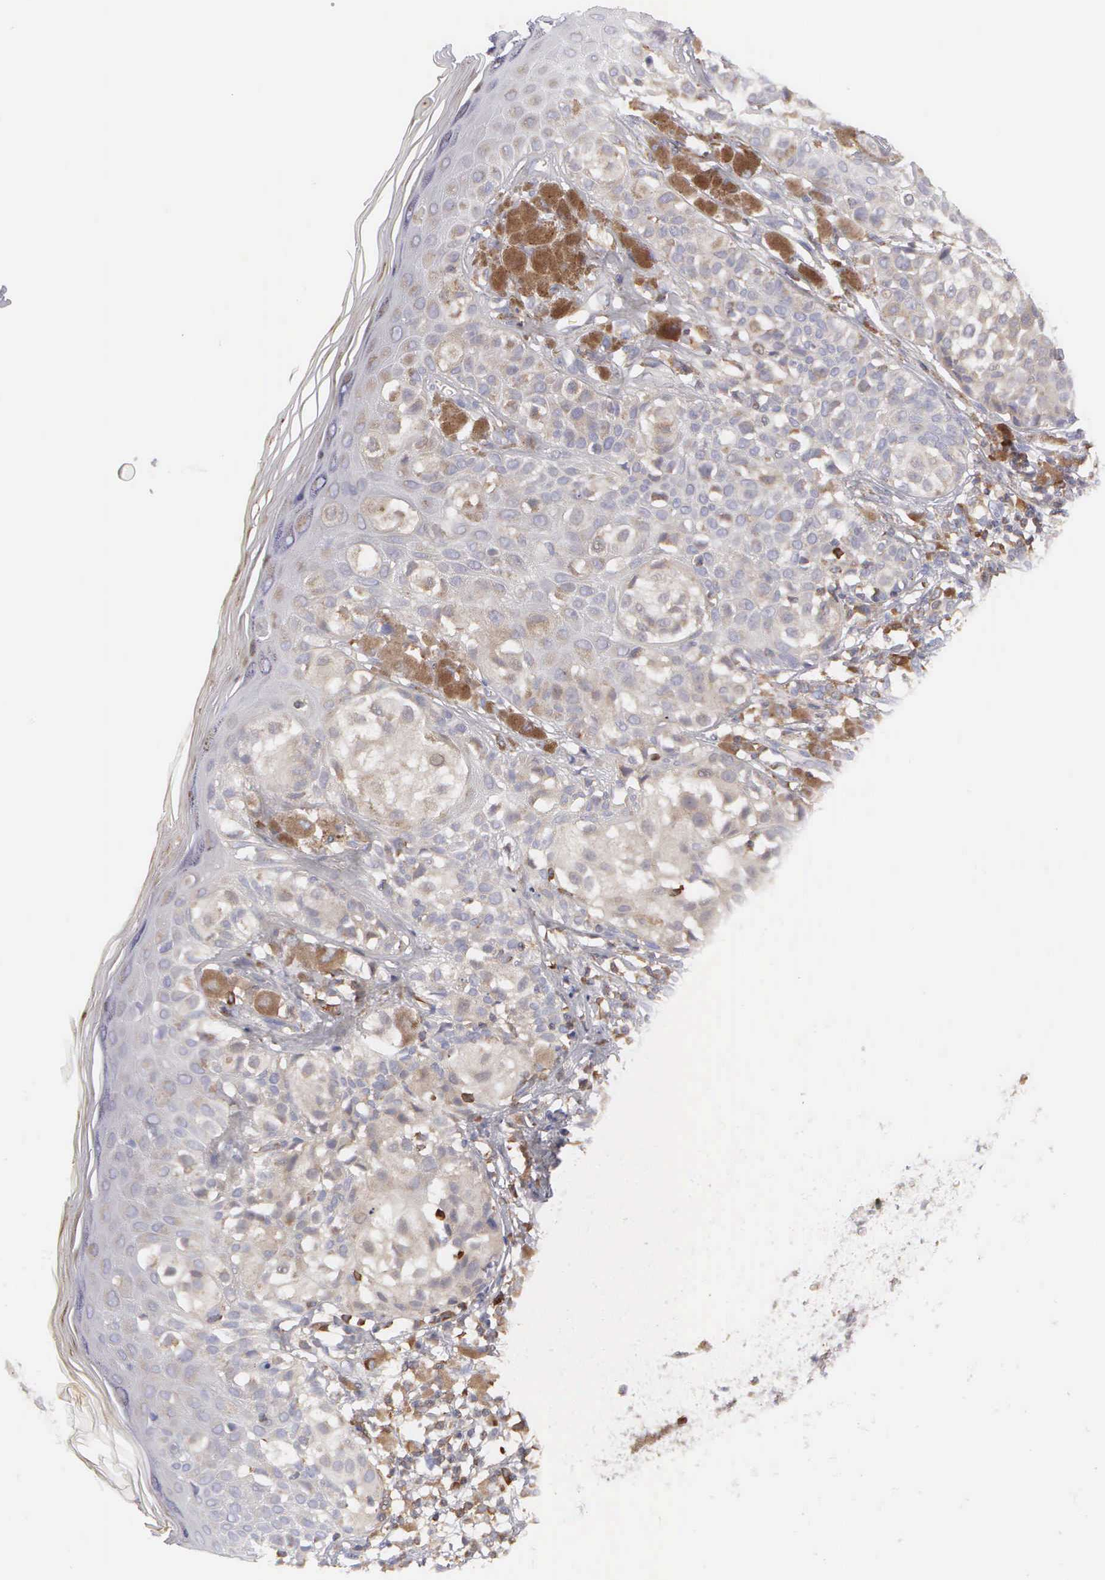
{"staining": {"intensity": "negative", "quantity": "none", "location": "none"}, "tissue": "melanoma", "cell_type": "Tumor cells", "image_type": "cancer", "snomed": [{"axis": "morphology", "description": "Malignant melanoma, NOS"}, {"axis": "topography", "description": "Skin"}], "caption": "IHC of human malignant melanoma exhibits no positivity in tumor cells. Nuclei are stained in blue.", "gene": "ARHGAP4", "patient": {"sex": "female", "age": 55}}